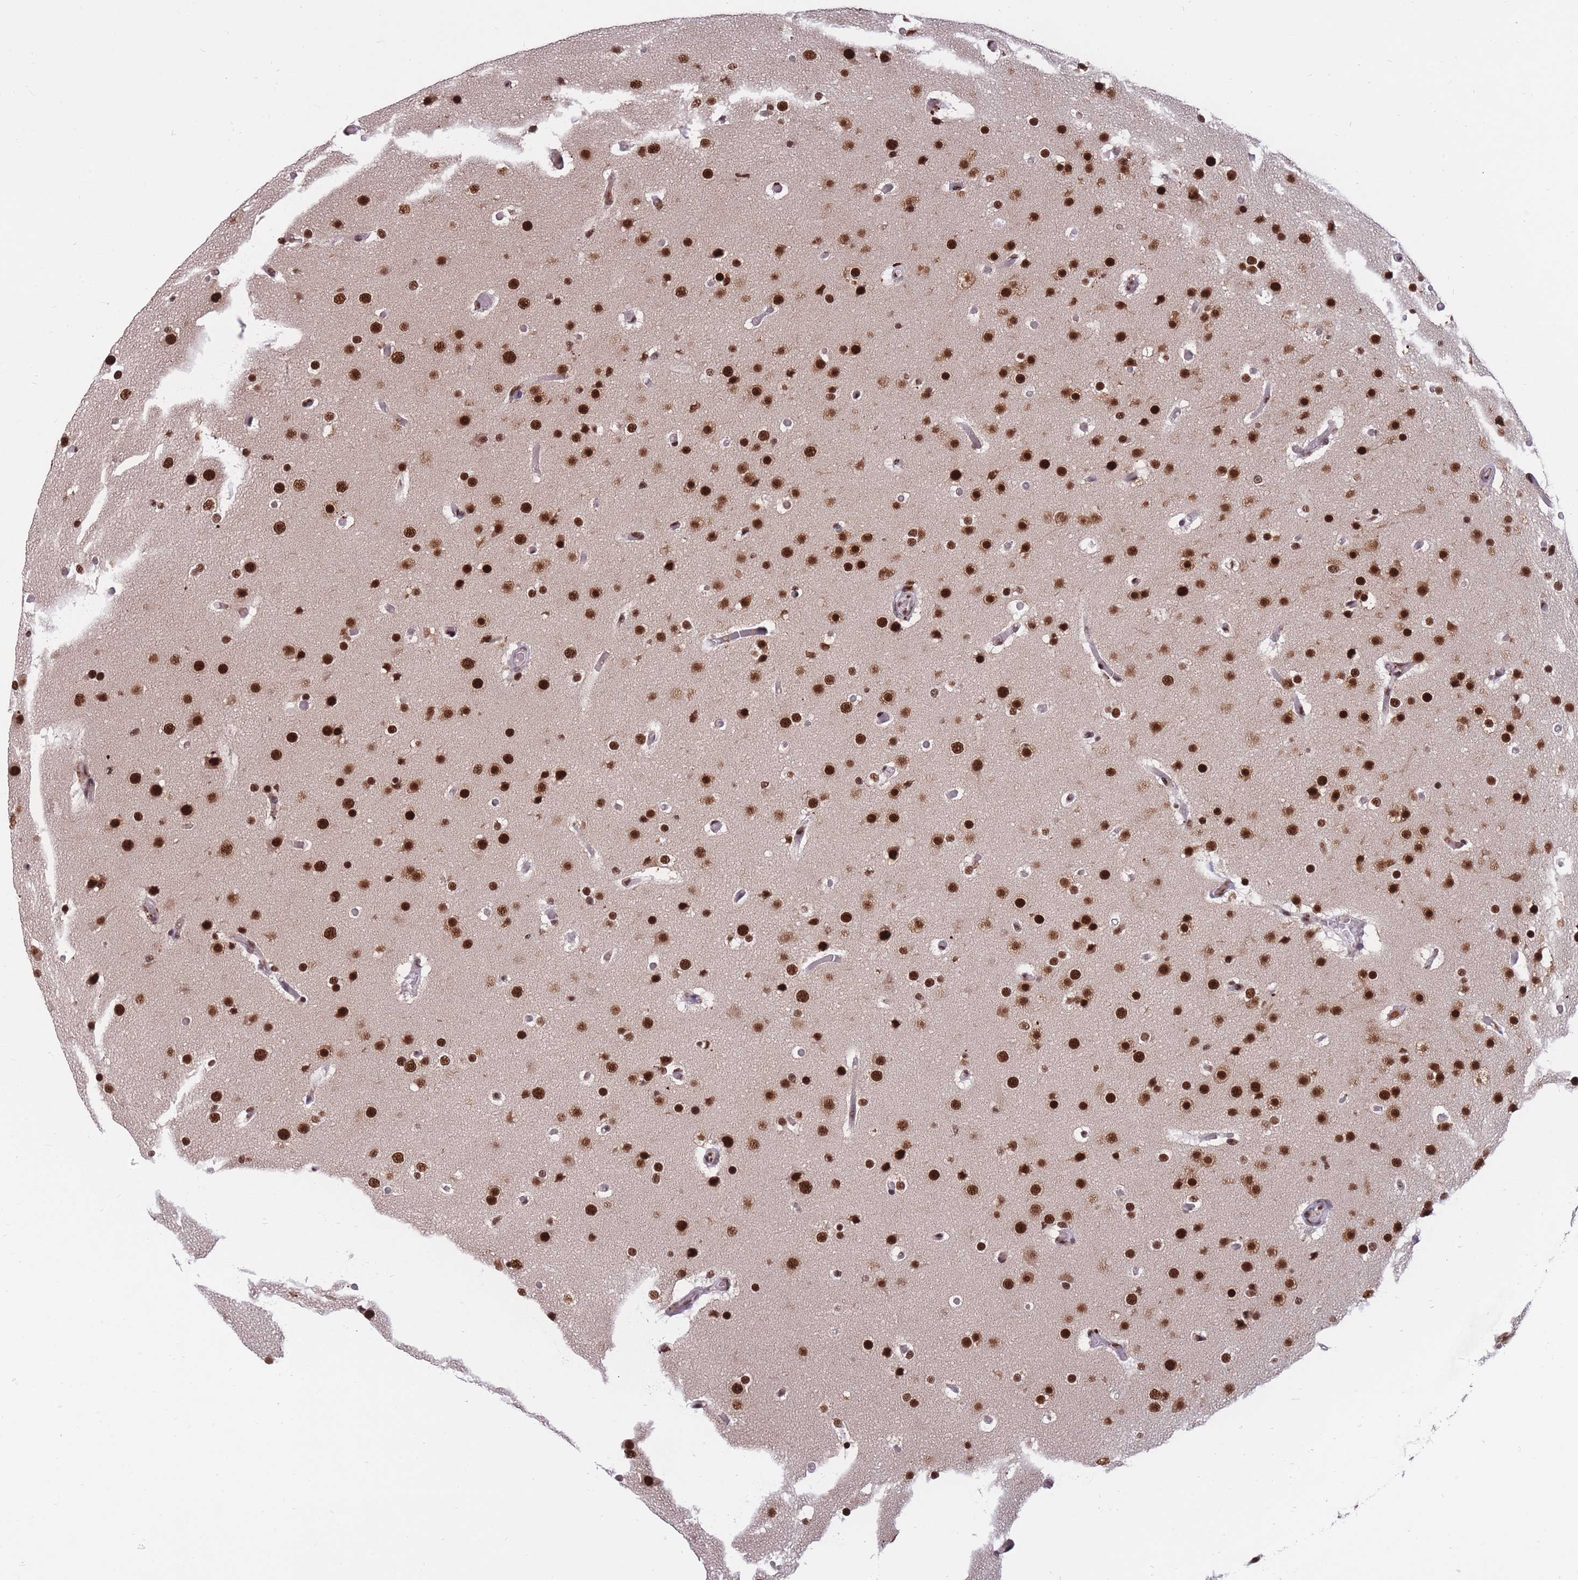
{"staining": {"intensity": "strong", "quantity": ">75%", "location": "nuclear"}, "tissue": "glioma", "cell_type": "Tumor cells", "image_type": "cancer", "snomed": [{"axis": "morphology", "description": "Glioma, malignant, High grade"}, {"axis": "topography", "description": "Cerebral cortex"}], "caption": "Glioma stained with immunohistochemistry (IHC) exhibits strong nuclear staining in about >75% of tumor cells.", "gene": "PRPF19", "patient": {"sex": "female", "age": 36}}